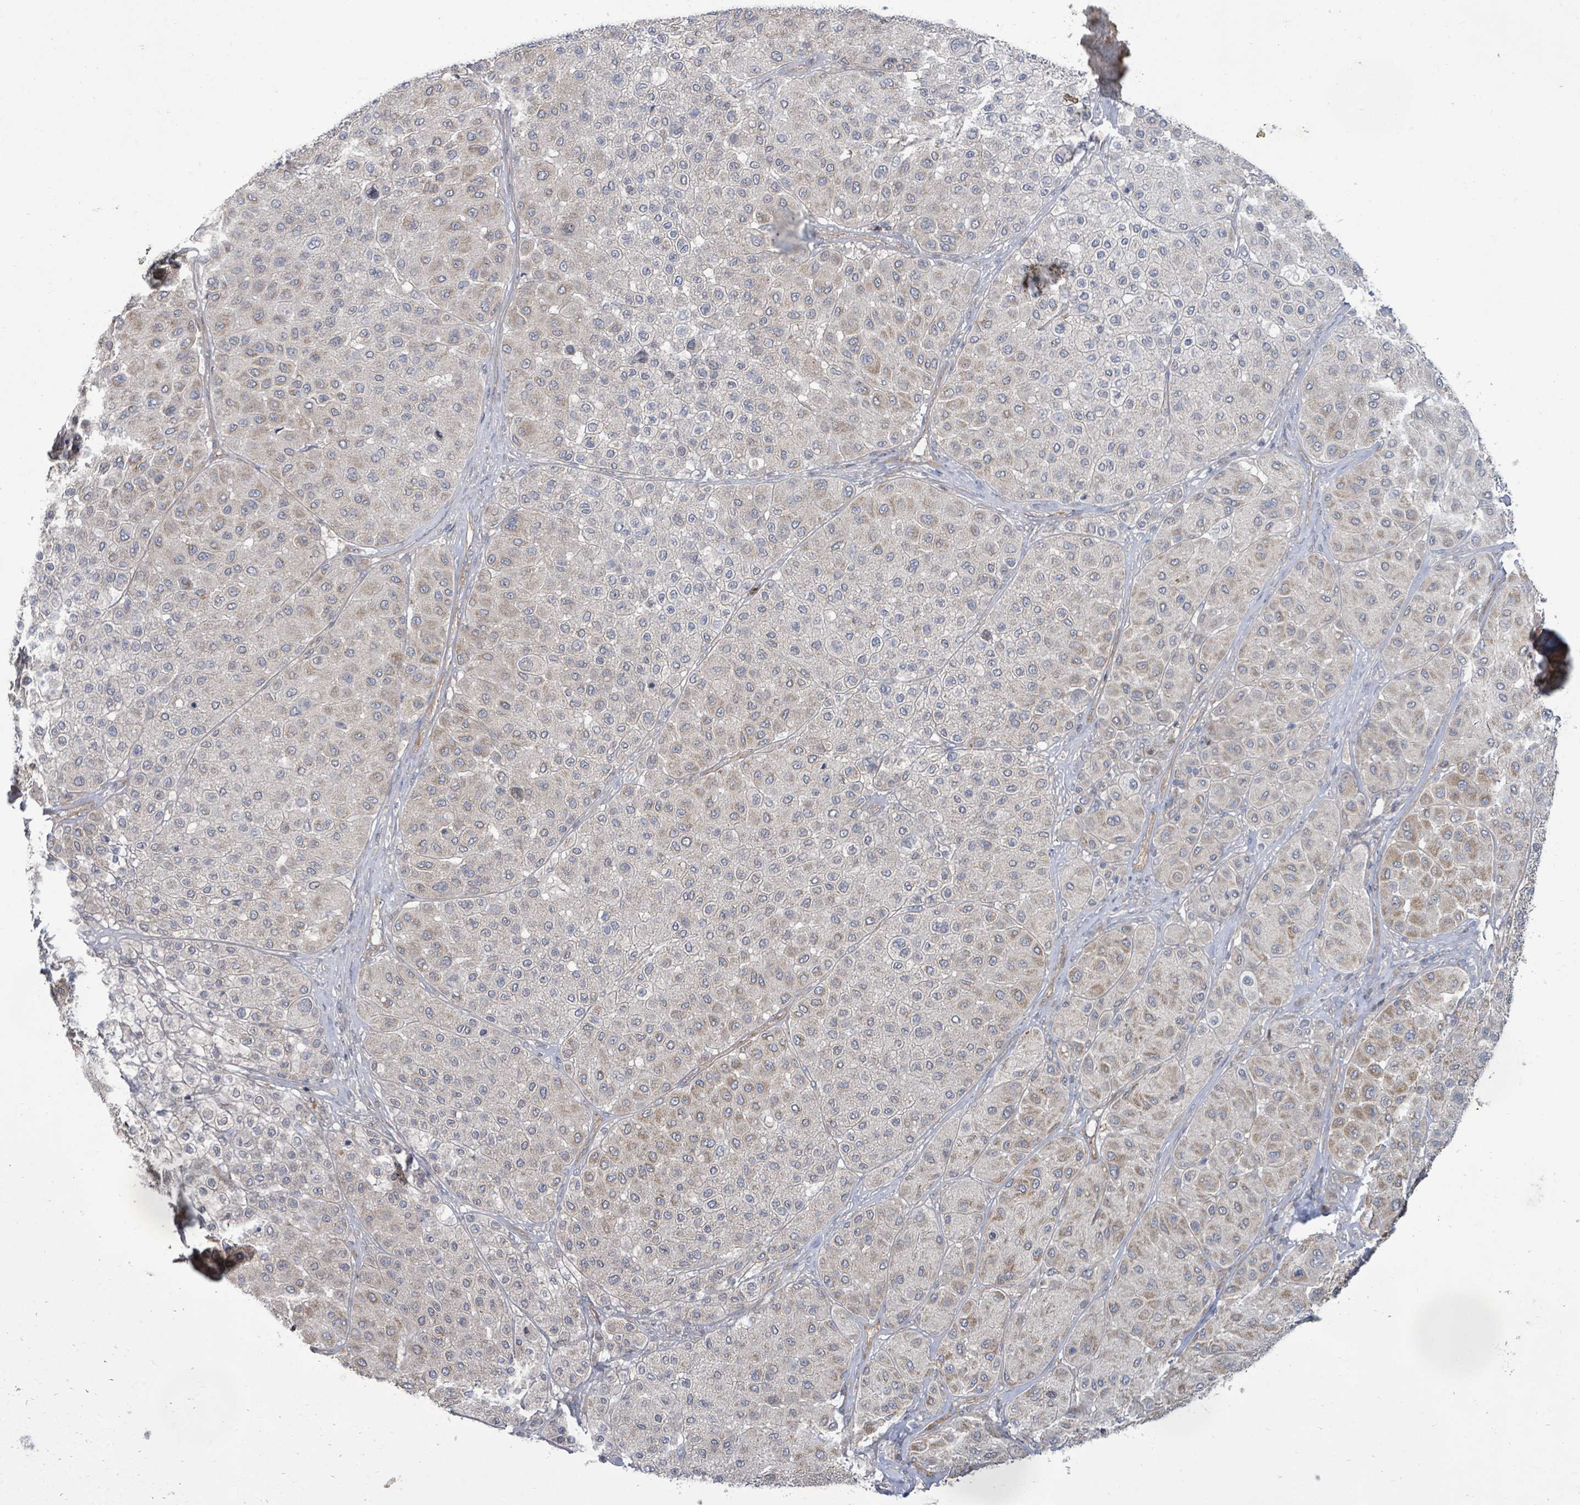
{"staining": {"intensity": "weak", "quantity": "<25%", "location": "cytoplasmic/membranous"}, "tissue": "melanoma", "cell_type": "Tumor cells", "image_type": "cancer", "snomed": [{"axis": "morphology", "description": "Malignant melanoma, Metastatic site"}, {"axis": "topography", "description": "Smooth muscle"}], "caption": "Tumor cells are negative for protein expression in human malignant melanoma (metastatic site).", "gene": "KBTBD11", "patient": {"sex": "male", "age": 41}}